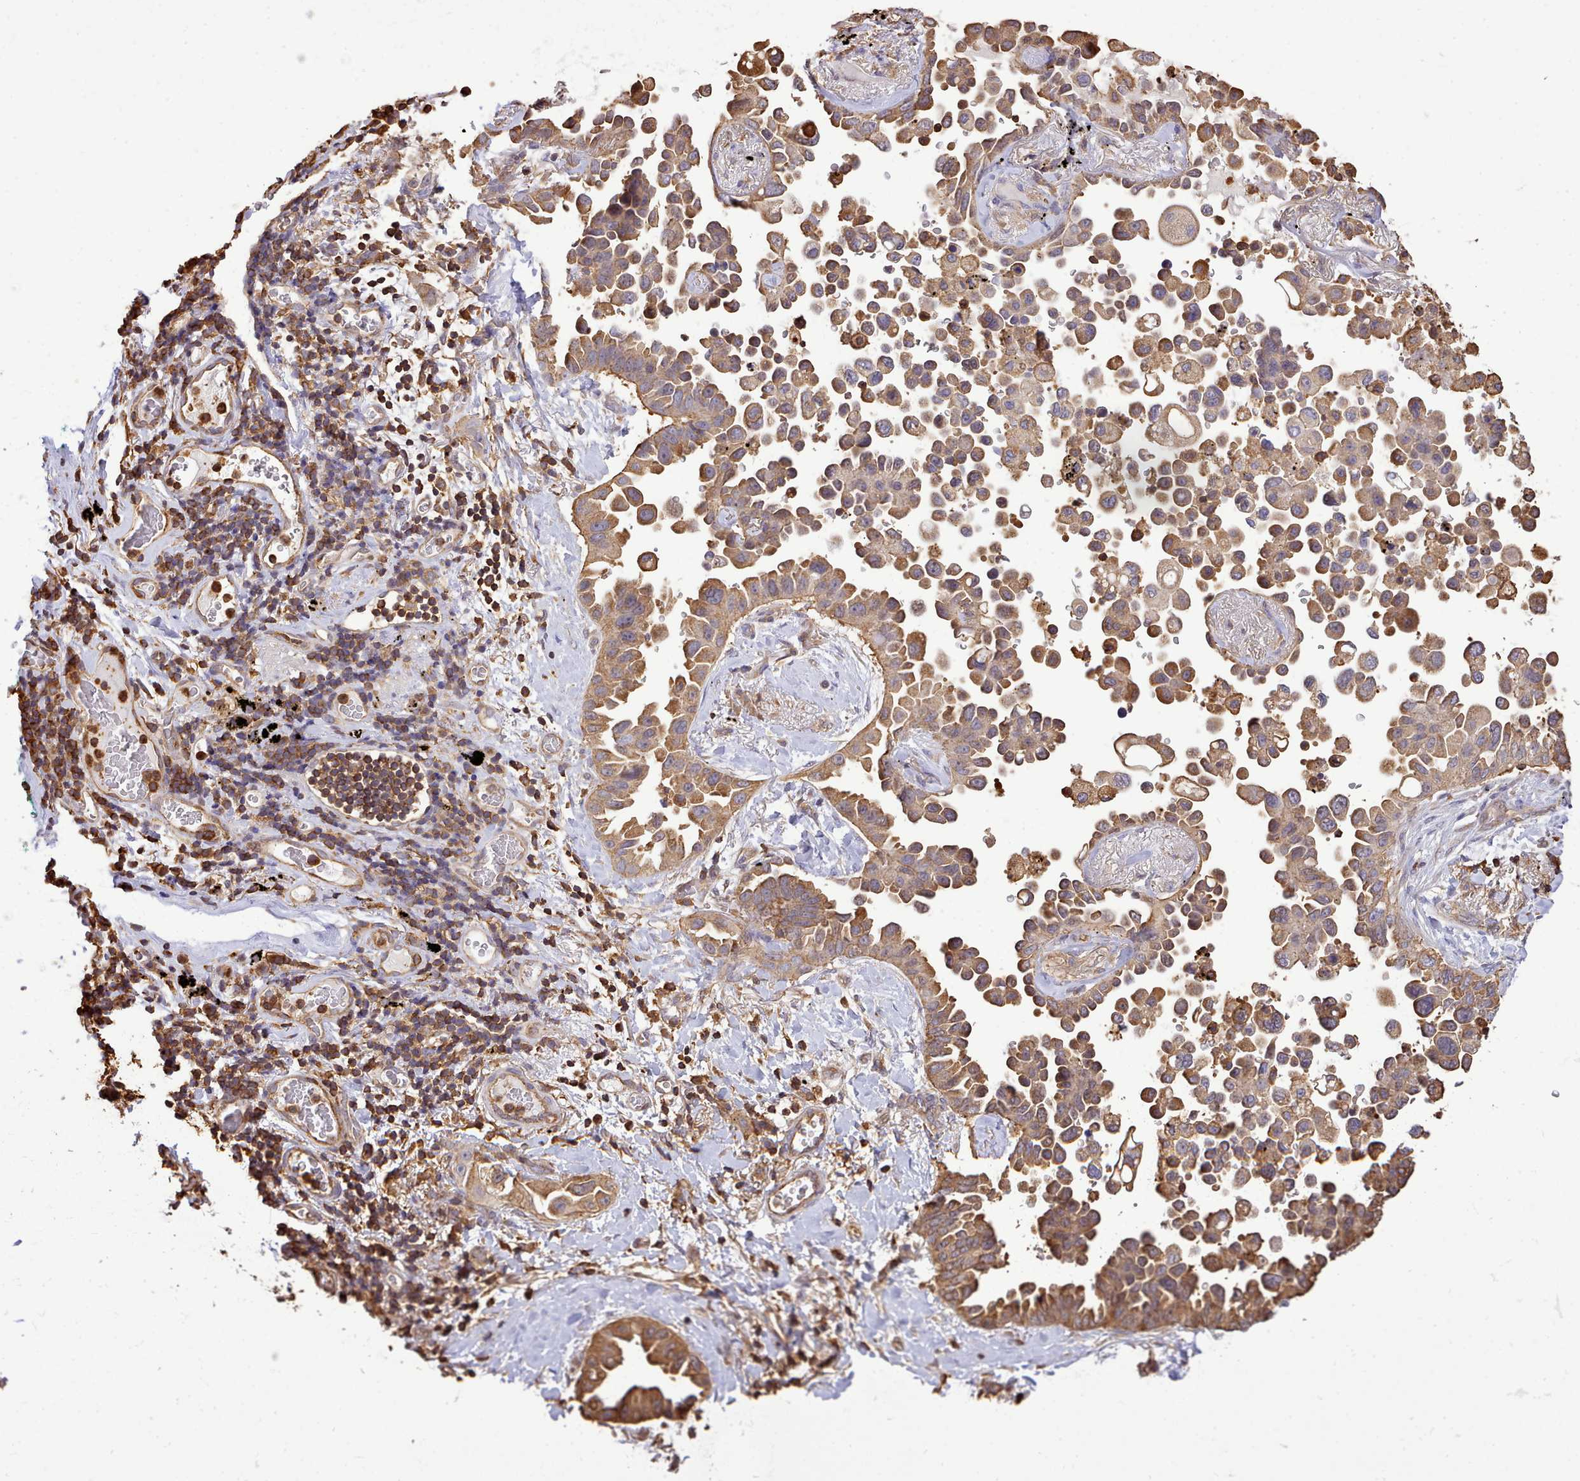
{"staining": {"intensity": "moderate", "quantity": "25%-75%", "location": "cytoplasmic/membranous"}, "tissue": "lung cancer", "cell_type": "Tumor cells", "image_type": "cancer", "snomed": [{"axis": "morphology", "description": "Adenocarcinoma, NOS"}, {"axis": "topography", "description": "Lung"}], "caption": "Moderate cytoplasmic/membranous protein staining is present in approximately 25%-75% of tumor cells in lung adenocarcinoma. (DAB = brown stain, brightfield microscopy at high magnification).", "gene": "CAPZA1", "patient": {"sex": "female", "age": 67}}